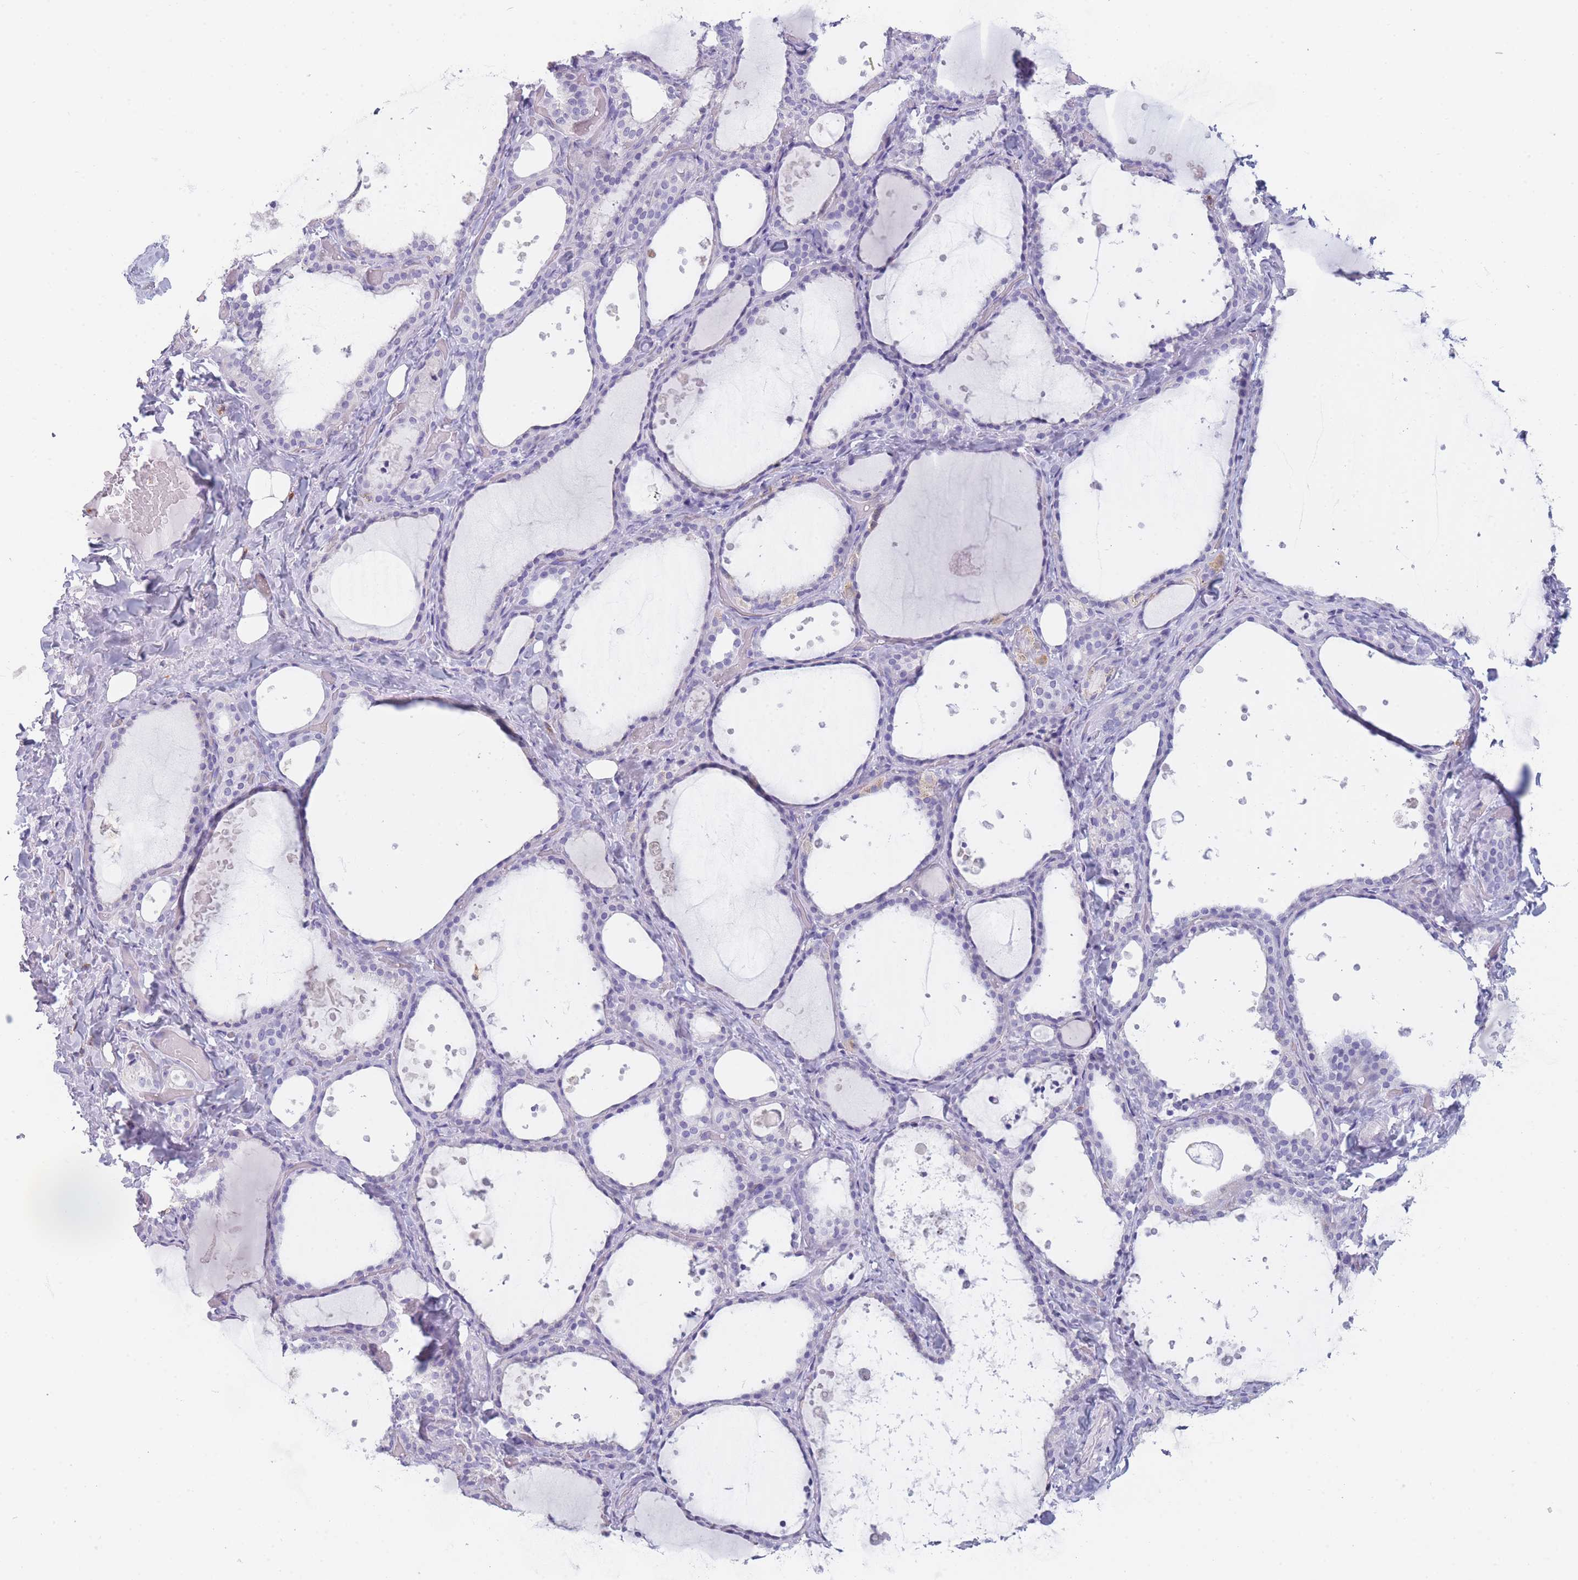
{"staining": {"intensity": "negative", "quantity": "none", "location": "none"}, "tissue": "thyroid gland", "cell_type": "Glandular cells", "image_type": "normal", "snomed": [{"axis": "morphology", "description": "Normal tissue, NOS"}, {"axis": "topography", "description": "Thyroid gland"}], "caption": "Image shows no significant protein staining in glandular cells of benign thyroid gland. (Stains: DAB IHC with hematoxylin counter stain, Microscopy: brightfield microscopy at high magnification).", "gene": "ZNF627", "patient": {"sex": "female", "age": 44}}